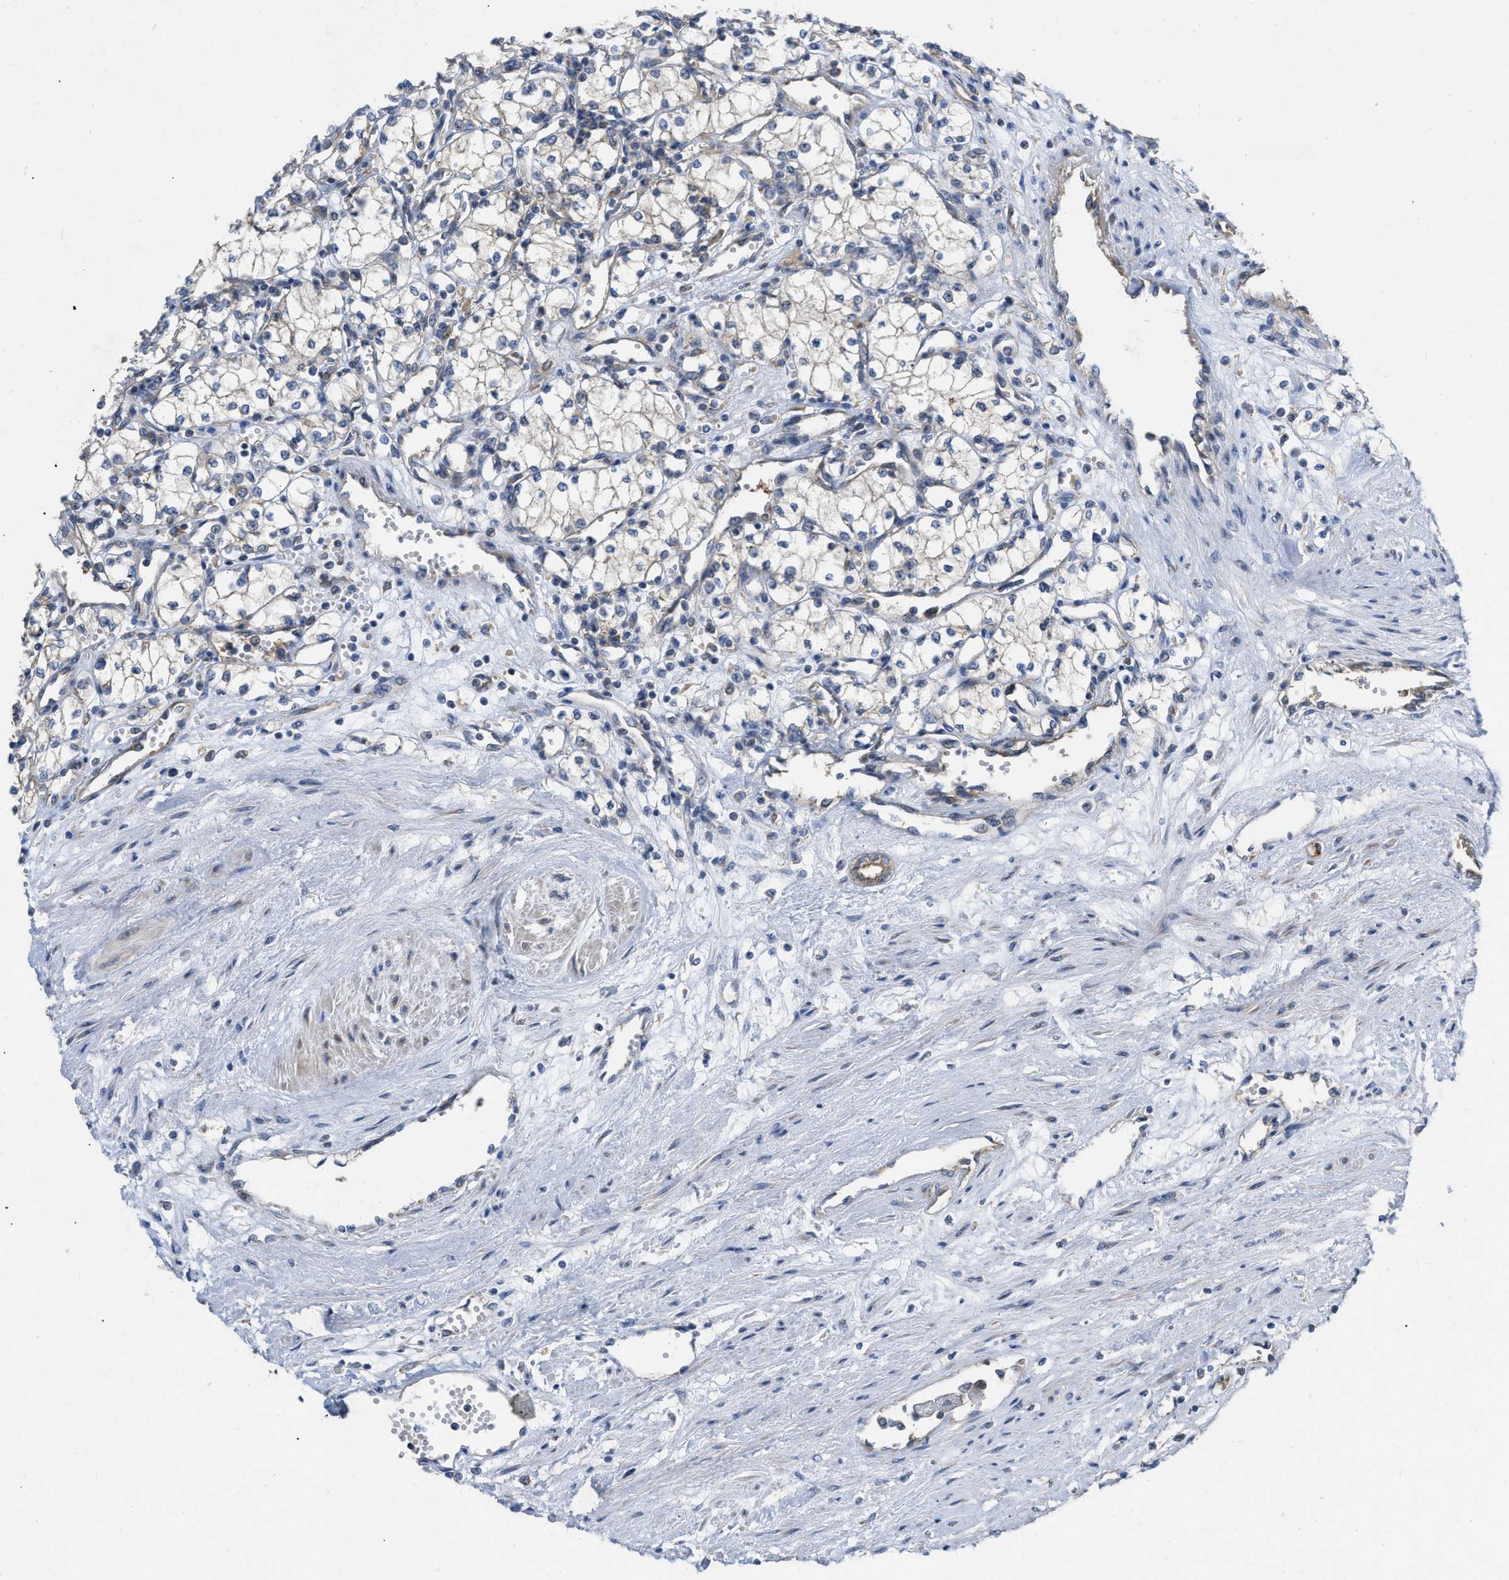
{"staining": {"intensity": "weak", "quantity": "<25%", "location": "cytoplasmic/membranous"}, "tissue": "renal cancer", "cell_type": "Tumor cells", "image_type": "cancer", "snomed": [{"axis": "morphology", "description": "Adenocarcinoma, NOS"}, {"axis": "topography", "description": "Kidney"}], "caption": "Immunohistochemical staining of human renal cancer displays no significant positivity in tumor cells. (Brightfield microscopy of DAB (3,3'-diaminobenzidine) IHC at high magnification).", "gene": "TMEM131", "patient": {"sex": "male", "age": 59}}